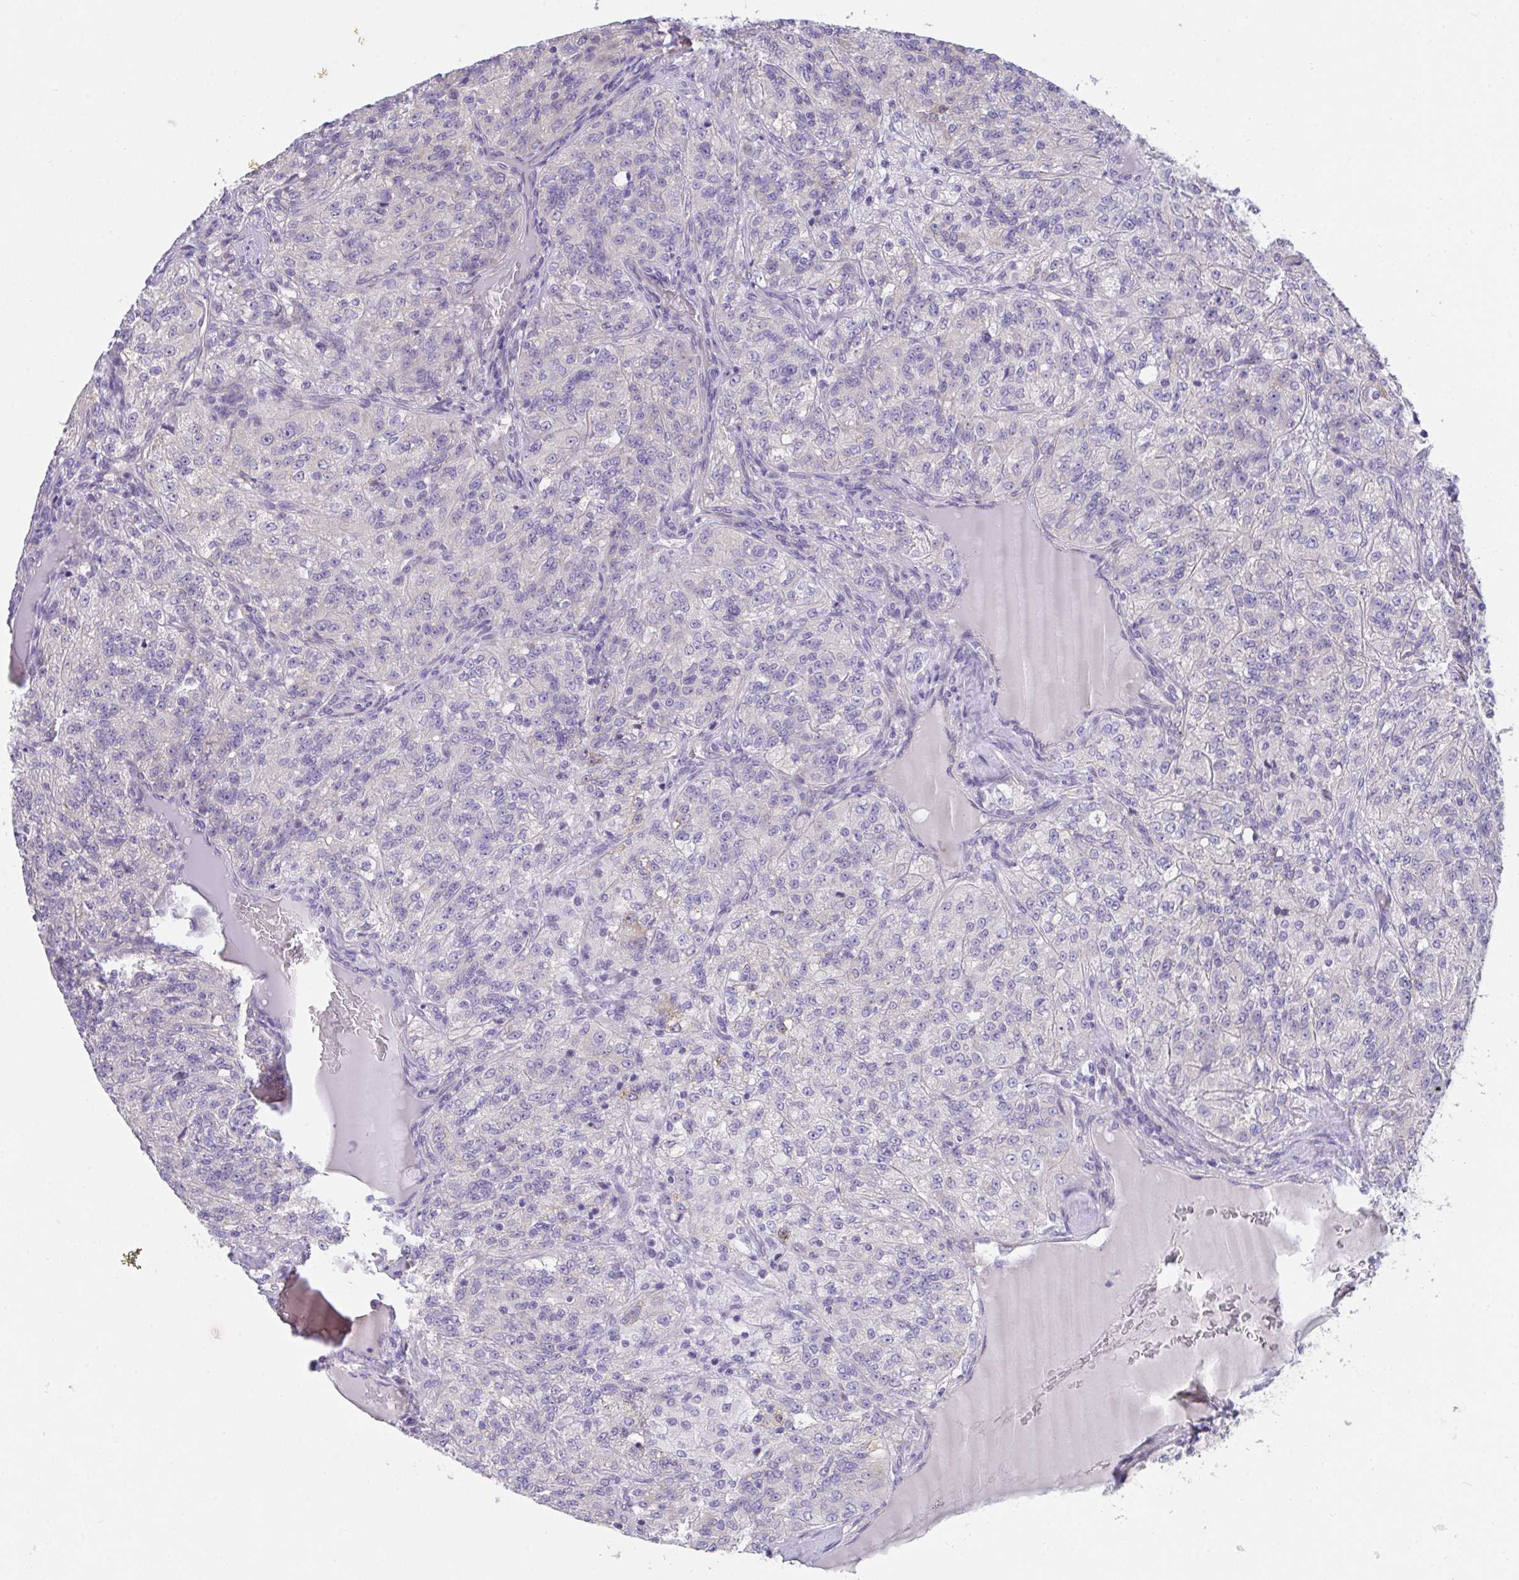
{"staining": {"intensity": "negative", "quantity": "none", "location": "none"}, "tissue": "renal cancer", "cell_type": "Tumor cells", "image_type": "cancer", "snomed": [{"axis": "morphology", "description": "Adenocarcinoma, NOS"}, {"axis": "topography", "description": "Kidney"}], "caption": "The photomicrograph demonstrates no significant staining in tumor cells of adenocarcinoma (renal).", "gene": "MIA3", "patient": {"sex": "female", "age": 63}}